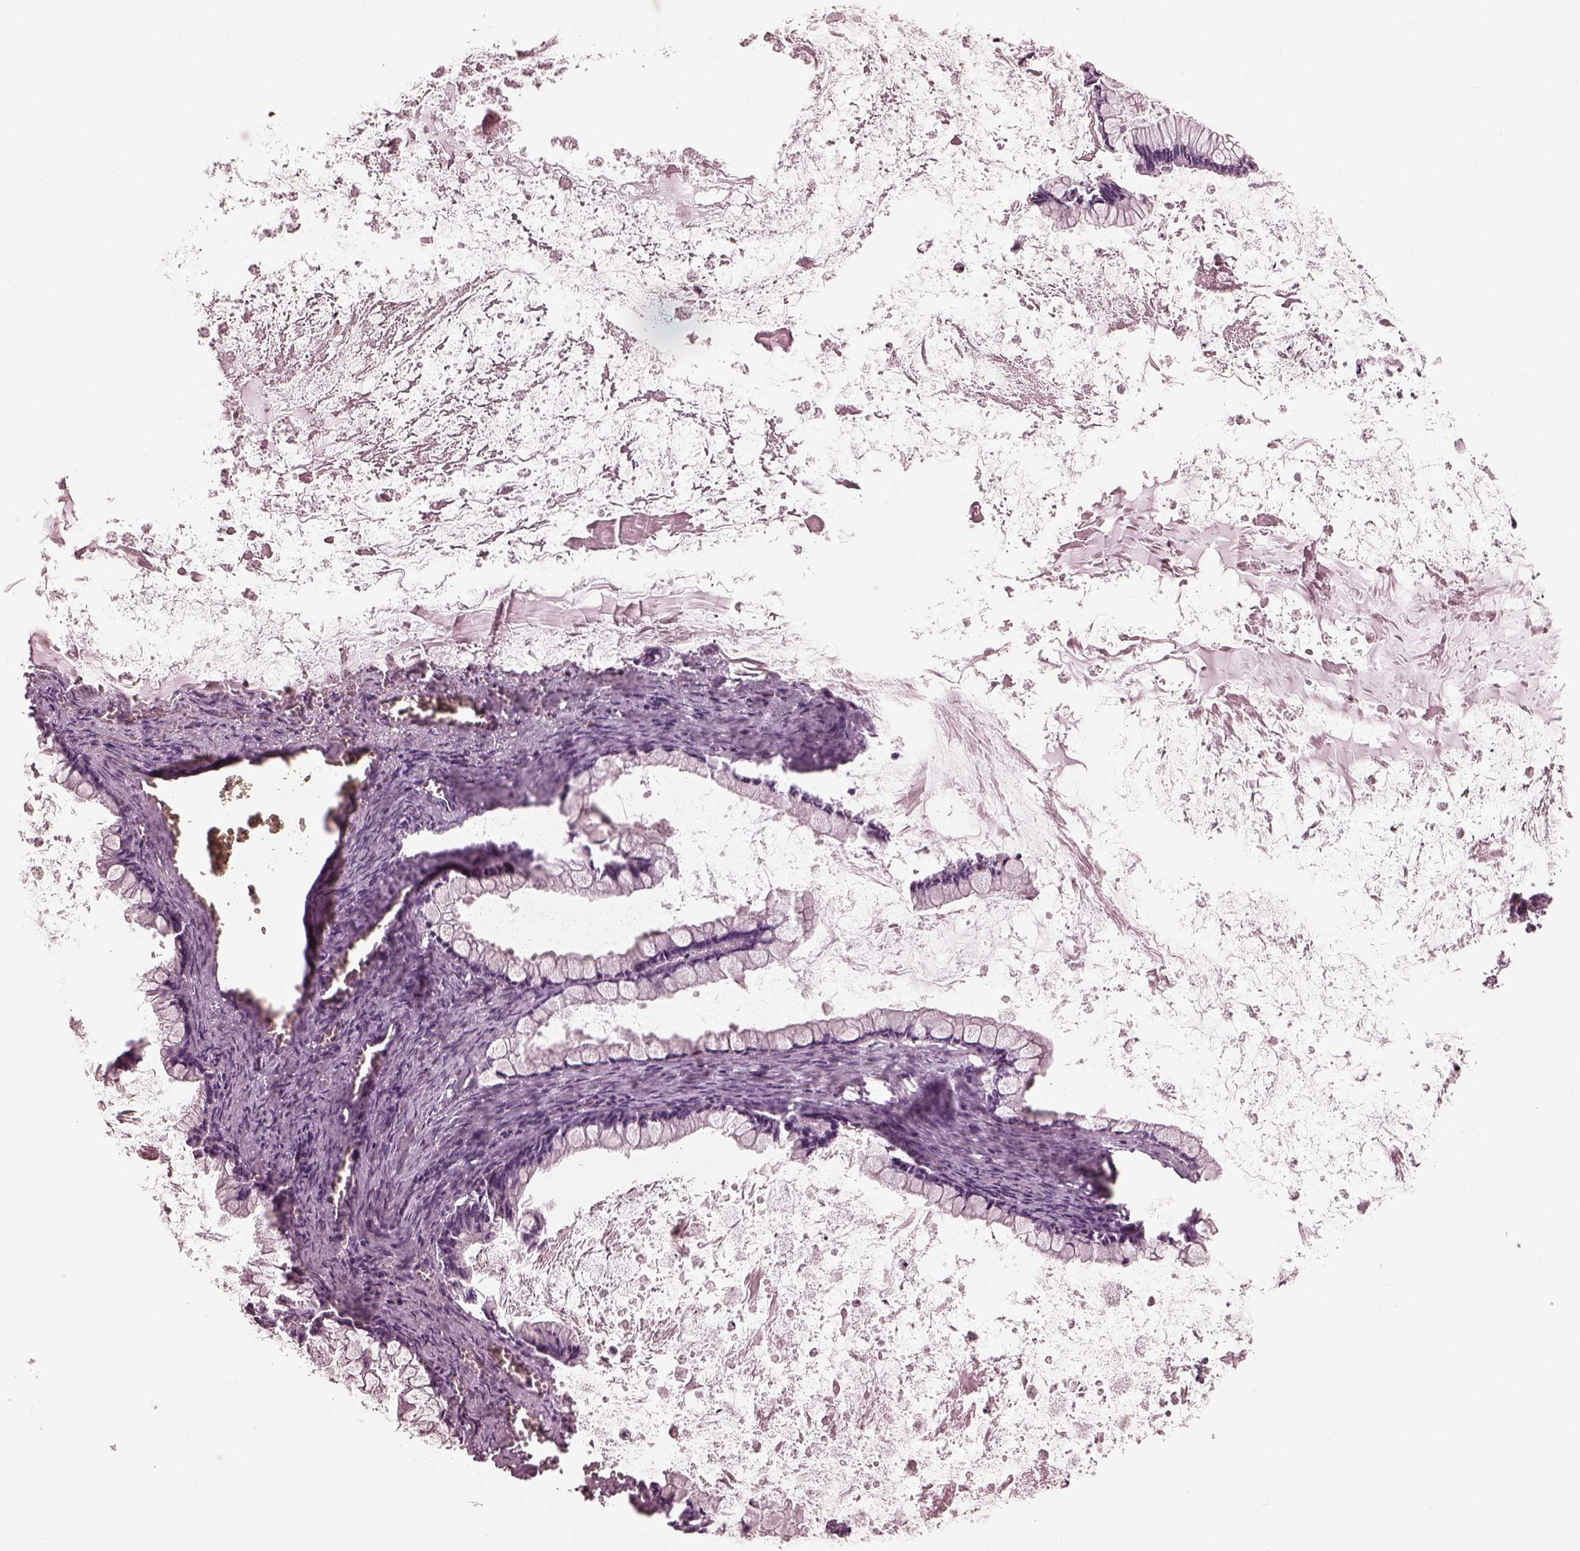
{"staining": {"intensity": "negative", "quantity": "none", "location": "none"}, "tissue": "ovarian cancer", "cell_type": "Tumor cells", "image_type": "cancer", "snomed": [{"axis": "morphology", "description": "Cystadenocarcinoma, mucinous, NOS"}, {"axis": "topography", "description": "Ovary"}], "caption": "Ovarian mucinous cystadenocarcinoma was stained to show a protein in brown. There is no significant staining in tumor cells.", "gene": "FABP9", "patient": {"sex": "female", "age": 67}}